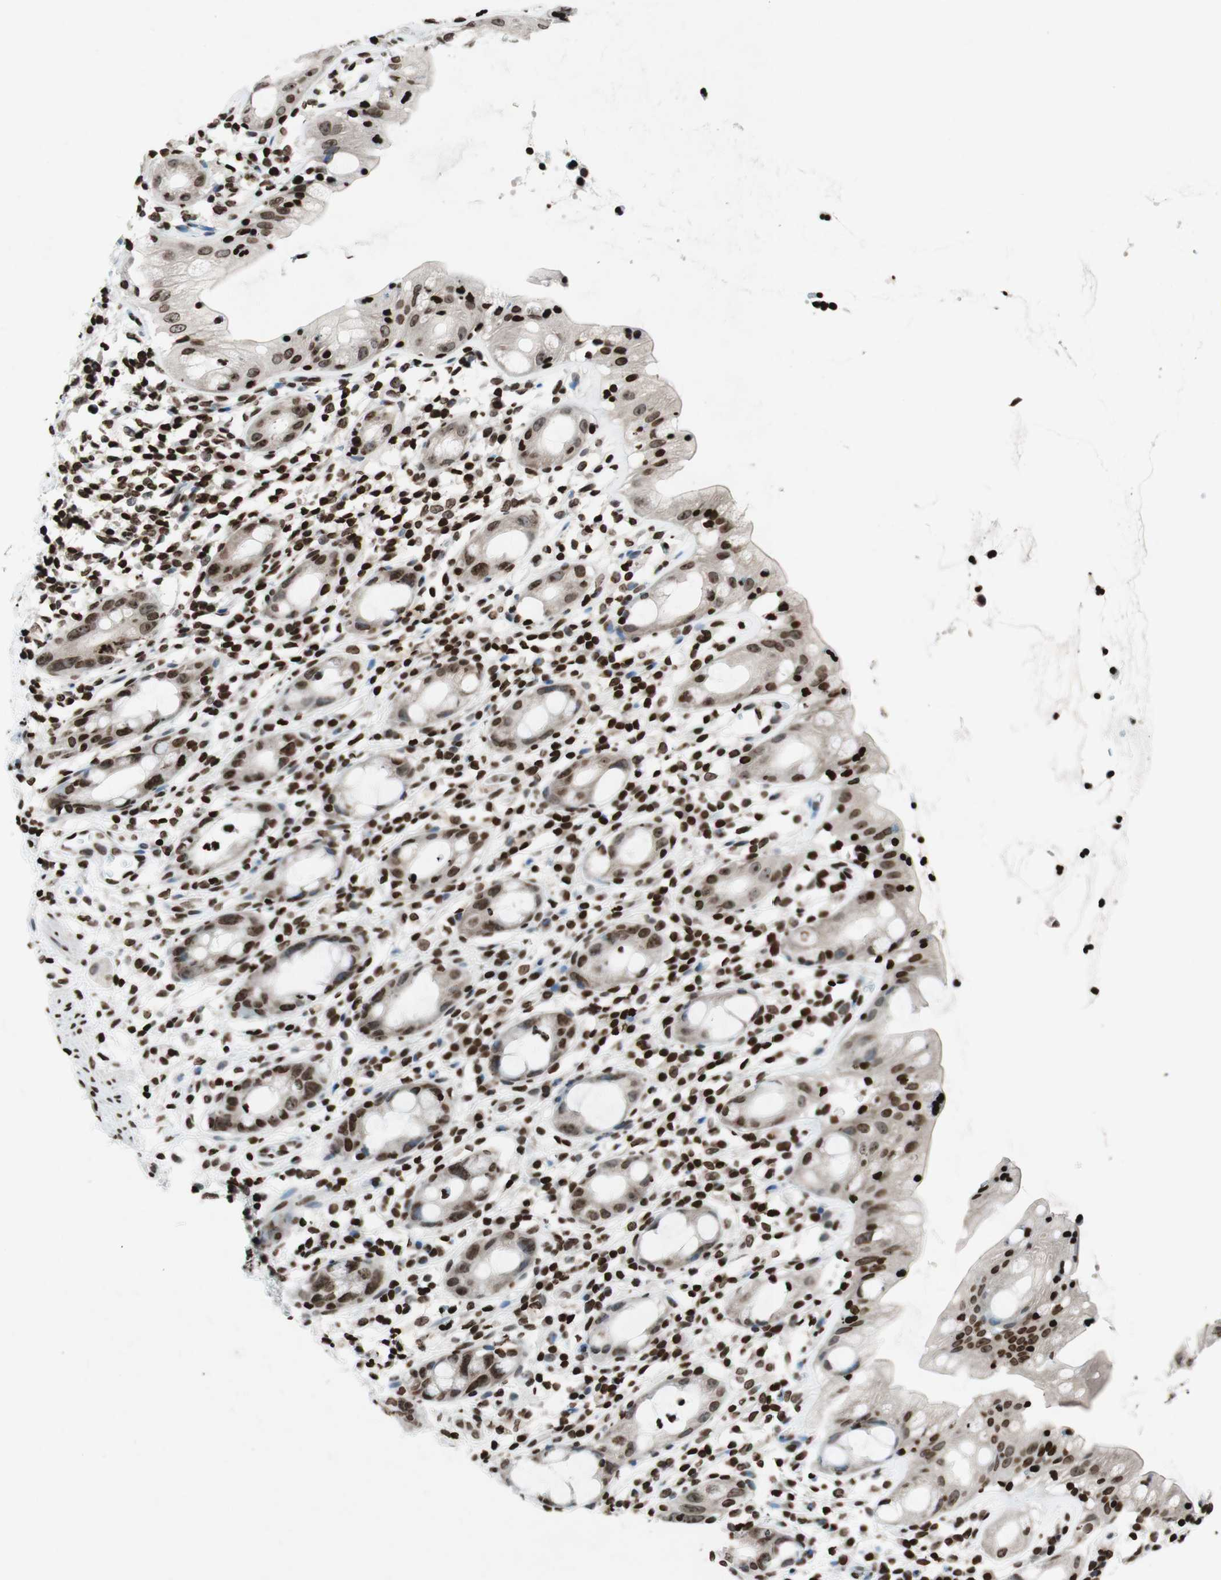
{"staining": {"intensity": "strong", "quantity": ">75%", "location": "nuclear"}, "tissue": "rectum", "cell_type": "Glandular cells", "image_type": "normal", "snomed": [{"axis": "morphology", "description": "Normal tissue, NOS"}, {"axis": "topography", "description": "Rectum"}], "caption": "This photomicrograph reveals immunohistochemistry (IHC) staining of normal rectum, with high strong nuclear expression in about >75% of glandular cells.", "gene": "NCOA3", "patient": {"sex": "male", "age": 44}}